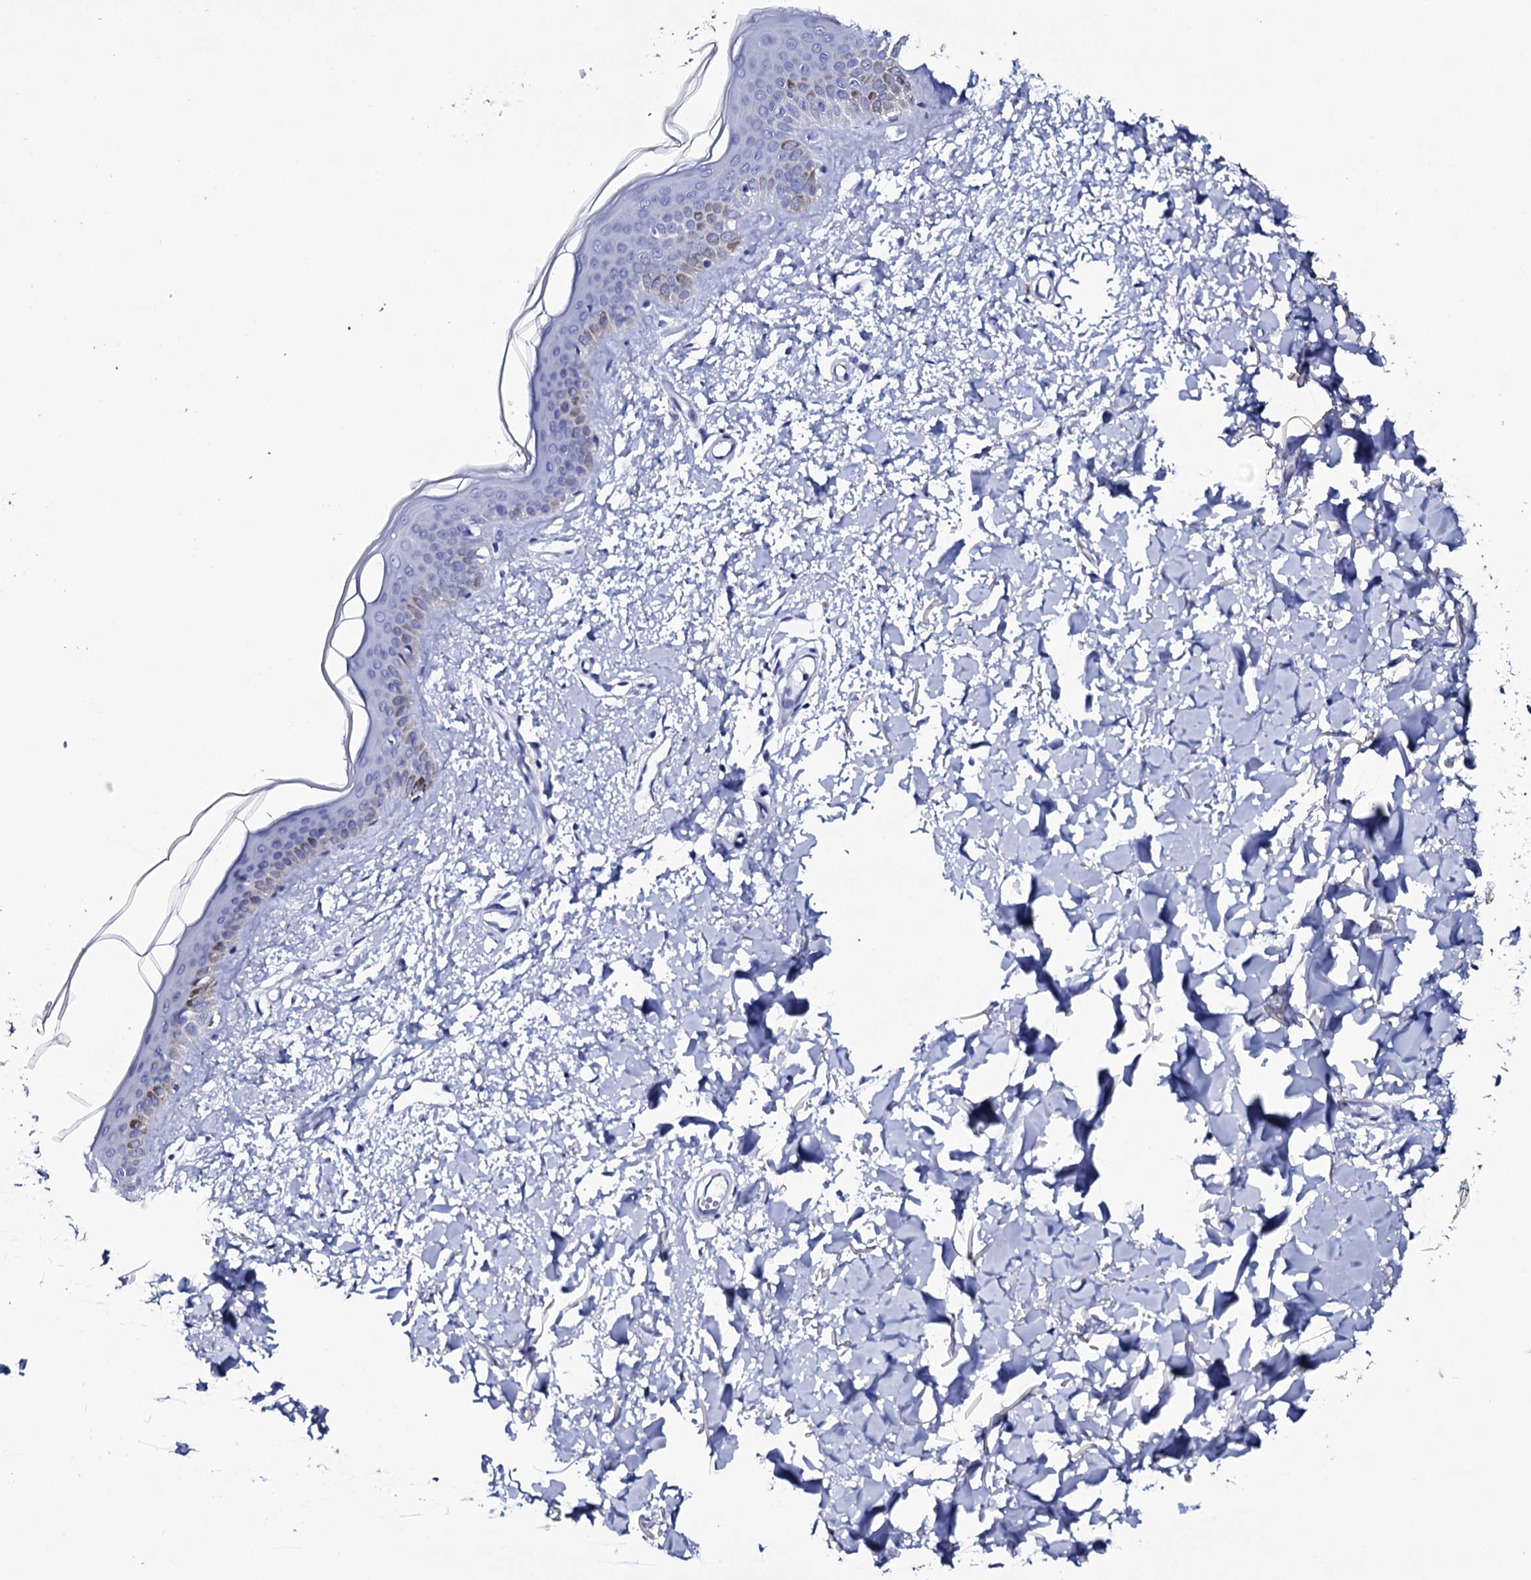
{"staining": {"intensity": "negative", "quantity": "none", "location": "none"}, "tissue": "skin", "cell_type": "Fibroblasts", "image_type": "normal", "snomed": [{"axis": "morphology", "description": "Normal tissue, NOS"}, {"axis": "topography", "description": "Skin"}], "caption": "Image shows no protein positivity in fibroblasts of benign skin.", "gene": "ITPRID2", "patient": {"sex": "female", "age": 58}}